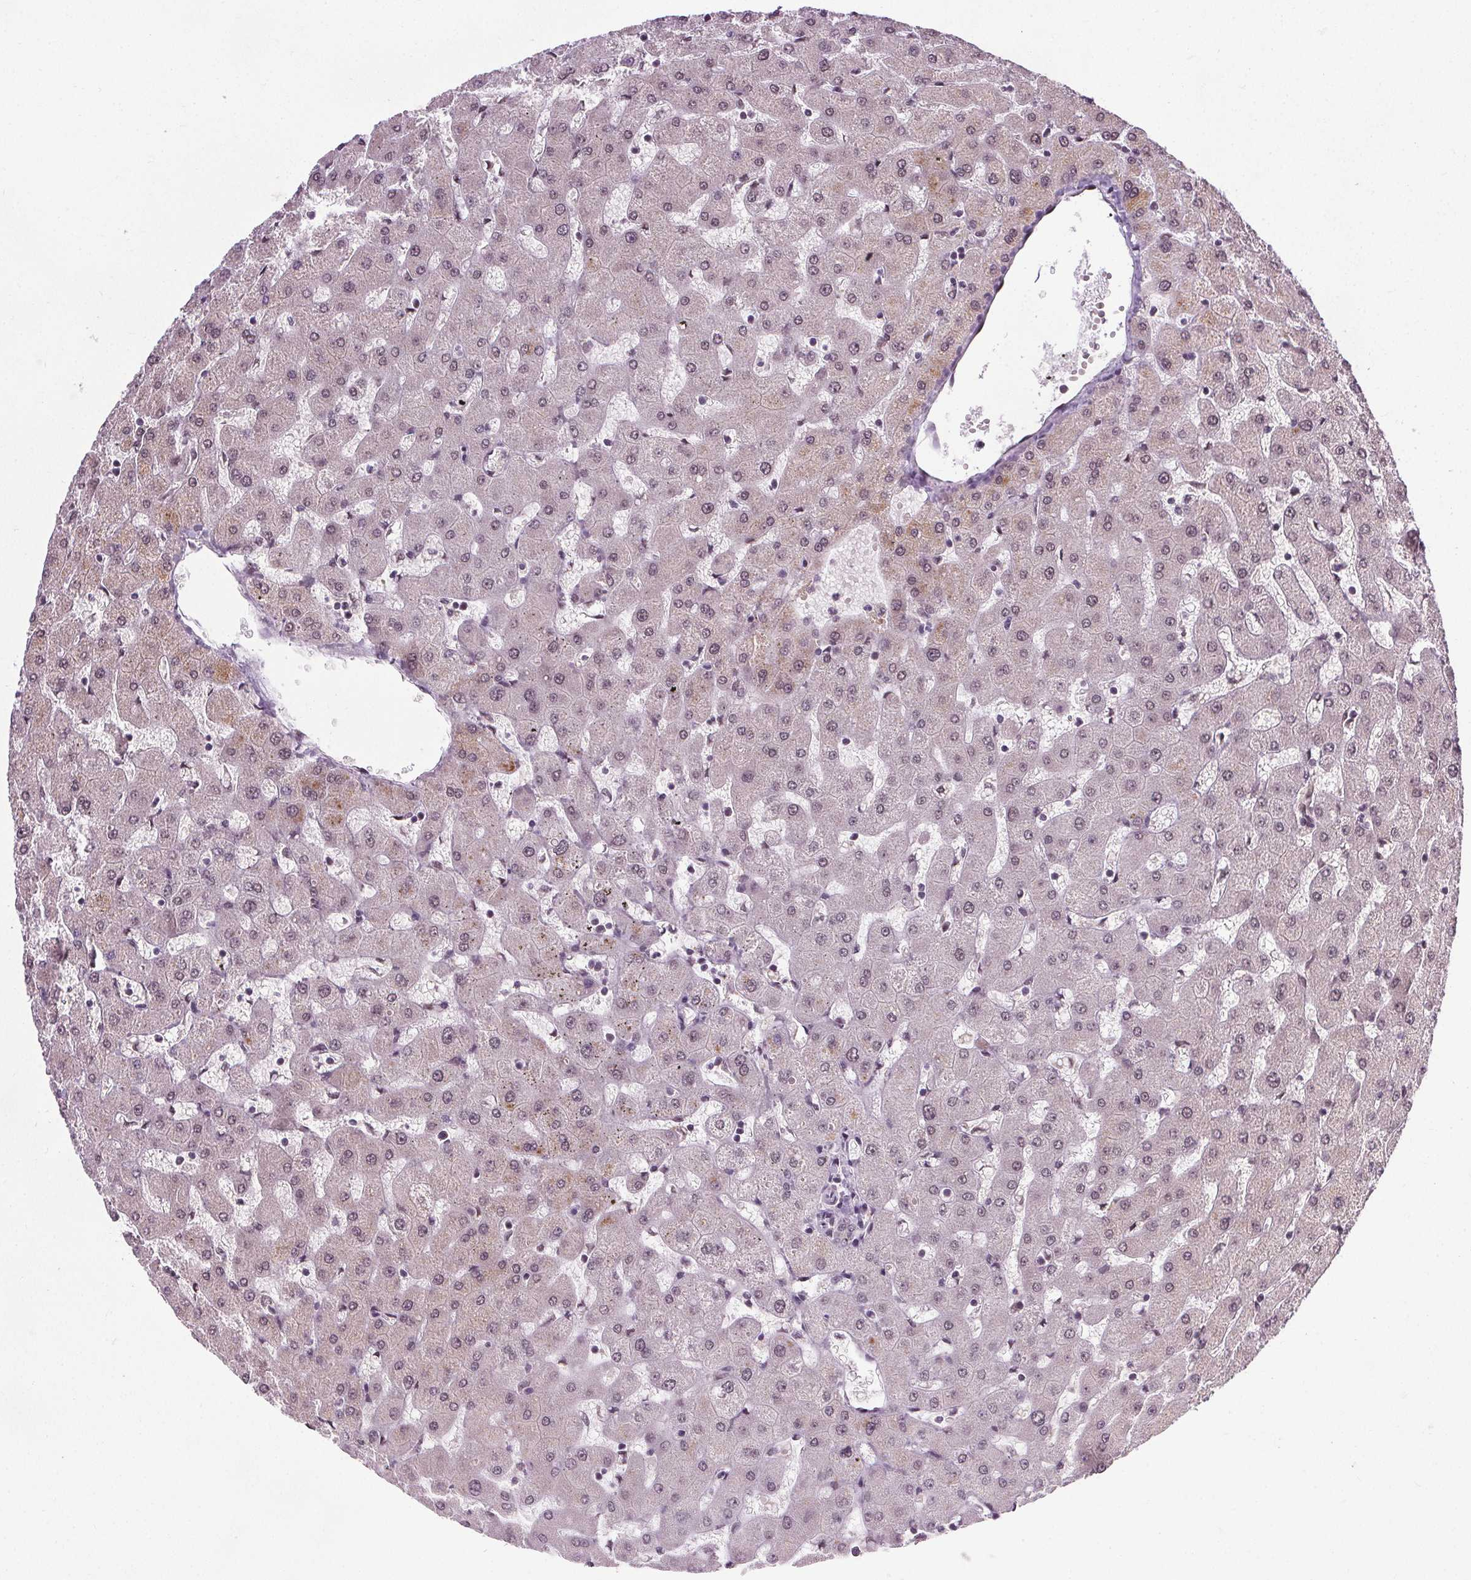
{"staining": {"intensity": "moderate", "quantity": ">75%", "location": "nuclear"}, "tissue": "liver", "cell_type": "Cholangiocytes", "image_type": "normal", "snomed": [{"axis": "morphology", "description": "Normal tissue, NOS"}, {"axis": "topography", "description": "Liver"}], "caption": "Protein expression analysis of benign liver exhibits moderate nuclear staining in approximately >75% of cholangiocytes.", "gene": "MED6", "patient": {"sex": "female", "age": 63}}